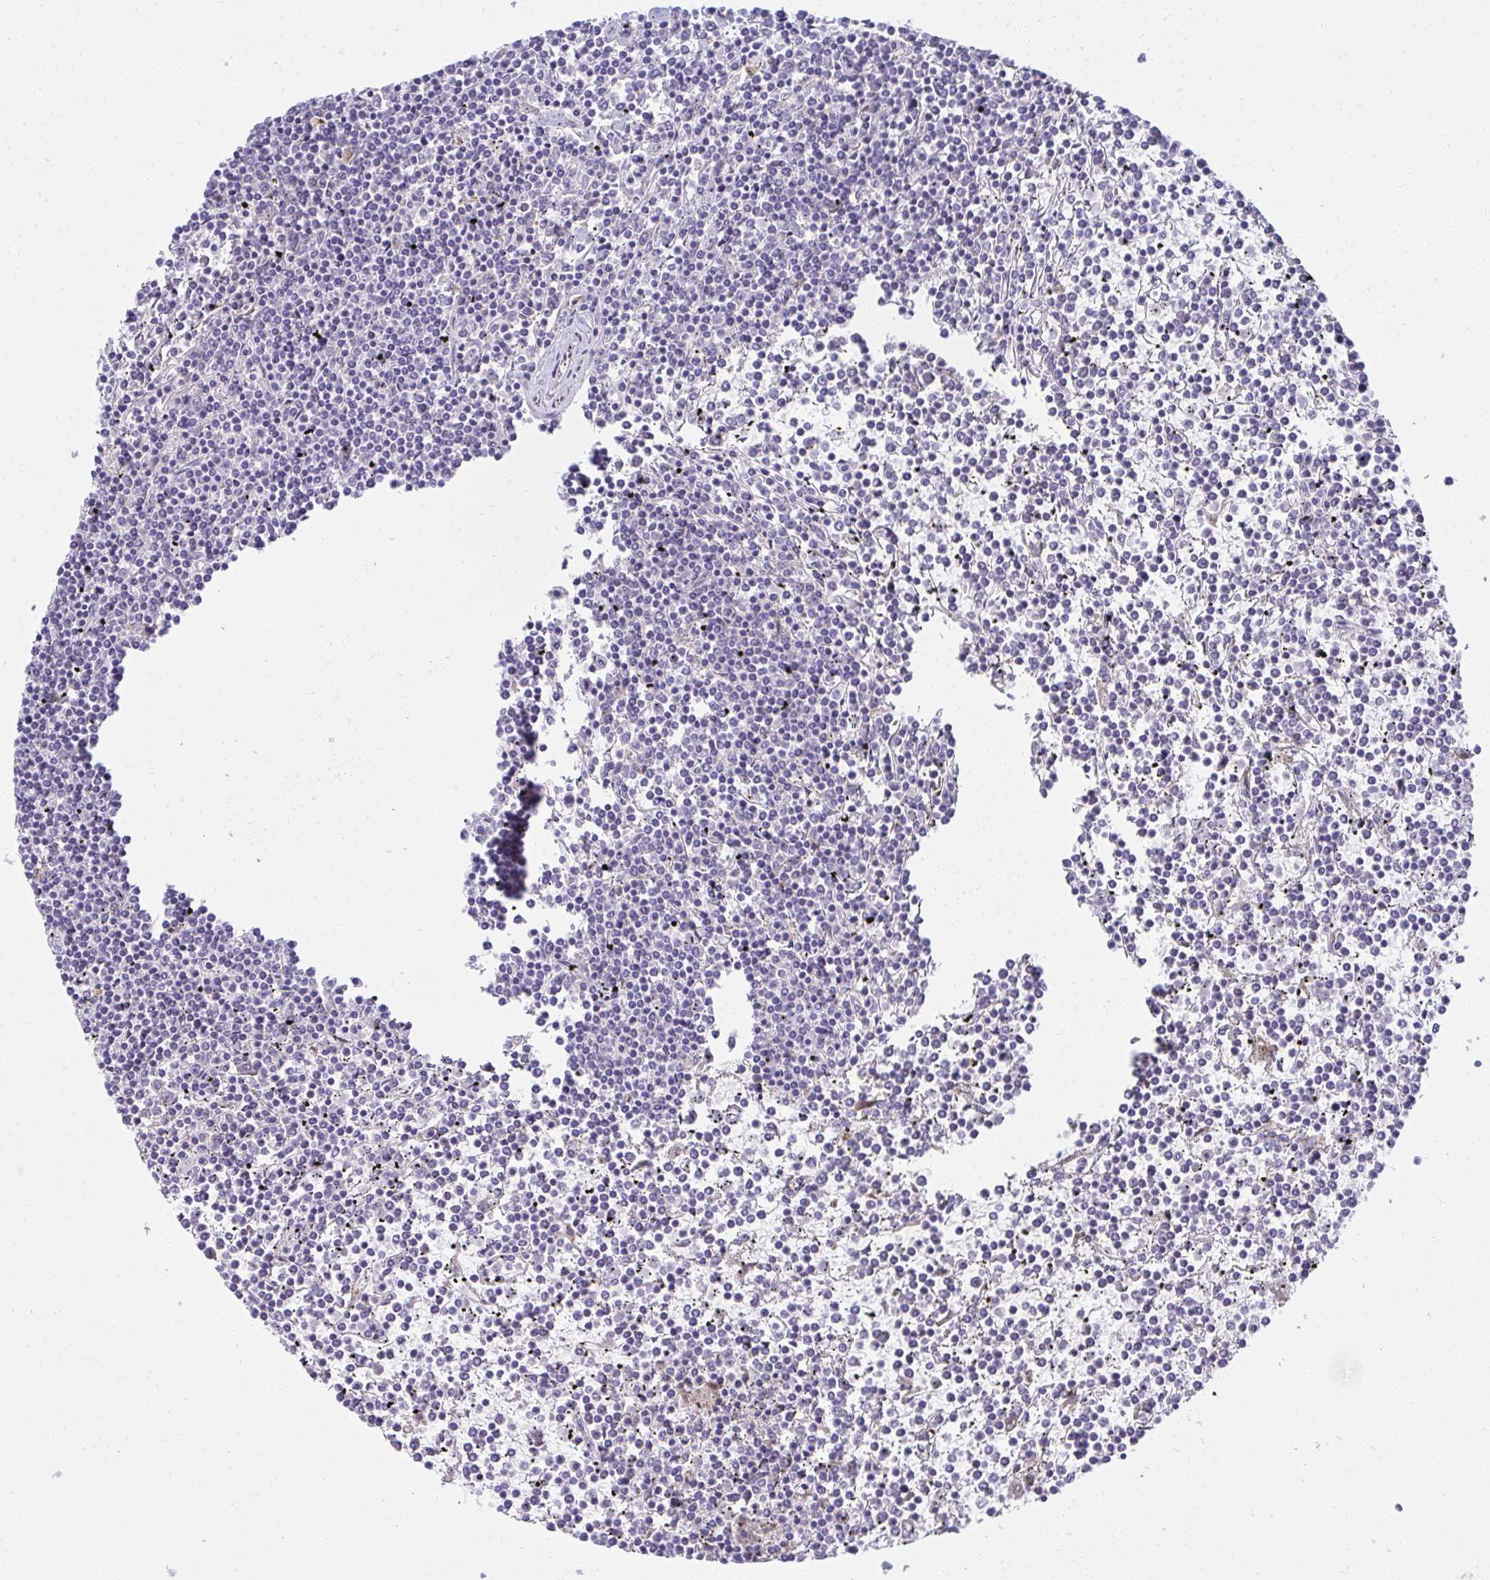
{"staining": {"intensity": "negative", "quantity": "none", "location": "none"}, "tissue": "lymphoma", "cell_type": "Tumor cells", "image_type": "cancer", "snomed": [{"axis": "morphology", "description": "Malignant lymphoma, non-Hodgkin's type, Low grade"}, {"axis": "topography", "description": "Spleen"}], "caption": "The micrograph demonstrates no significant expression in tumor cells of malignant lymphoma, non-Hodgkin's type (low-grade).", "gene": "FASLG", "patient": {"sex": "female", "age": 19}}